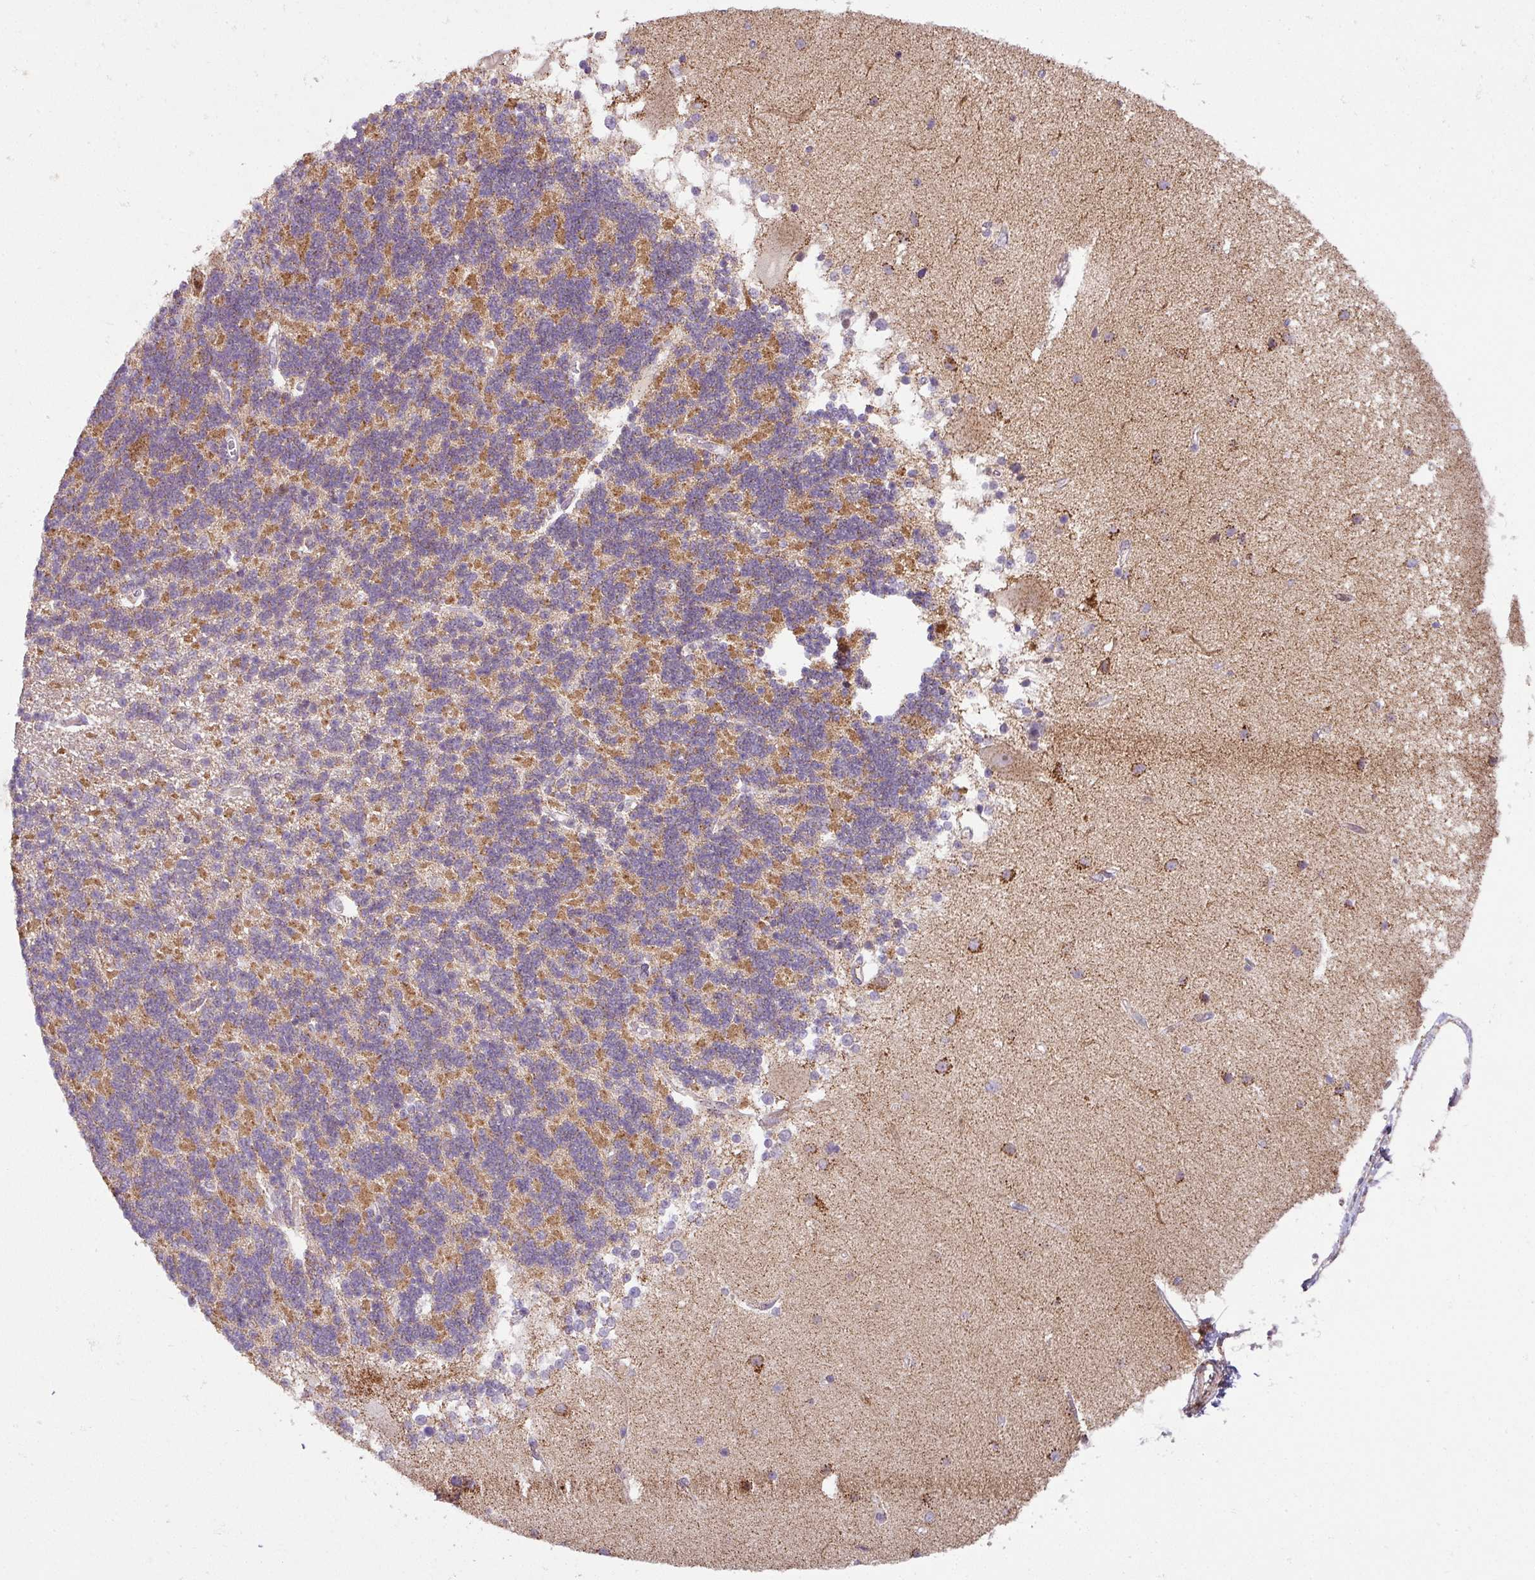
{"staining": {"intensity": "moderate", "quantity": "<25%", "location": "cytoplasmic/membranous"}, "tissue": "cerebellum", "cell_type": "Cells in granular layer", "image_type": "normal", "snomed": [{"axis": "morphology", "description": "Normal tissue, NOS"}, {"axis": "topography", "description": "Cerebellum"}], "caption": "Cerebellum stained with DAB IHC reveals low levels of moderate cytoplasmic/membranous positivity in about <25% of cells in granular layer.", "gene": "ENSG00000269547", "patient": {"sex": "female", "age": 54}}